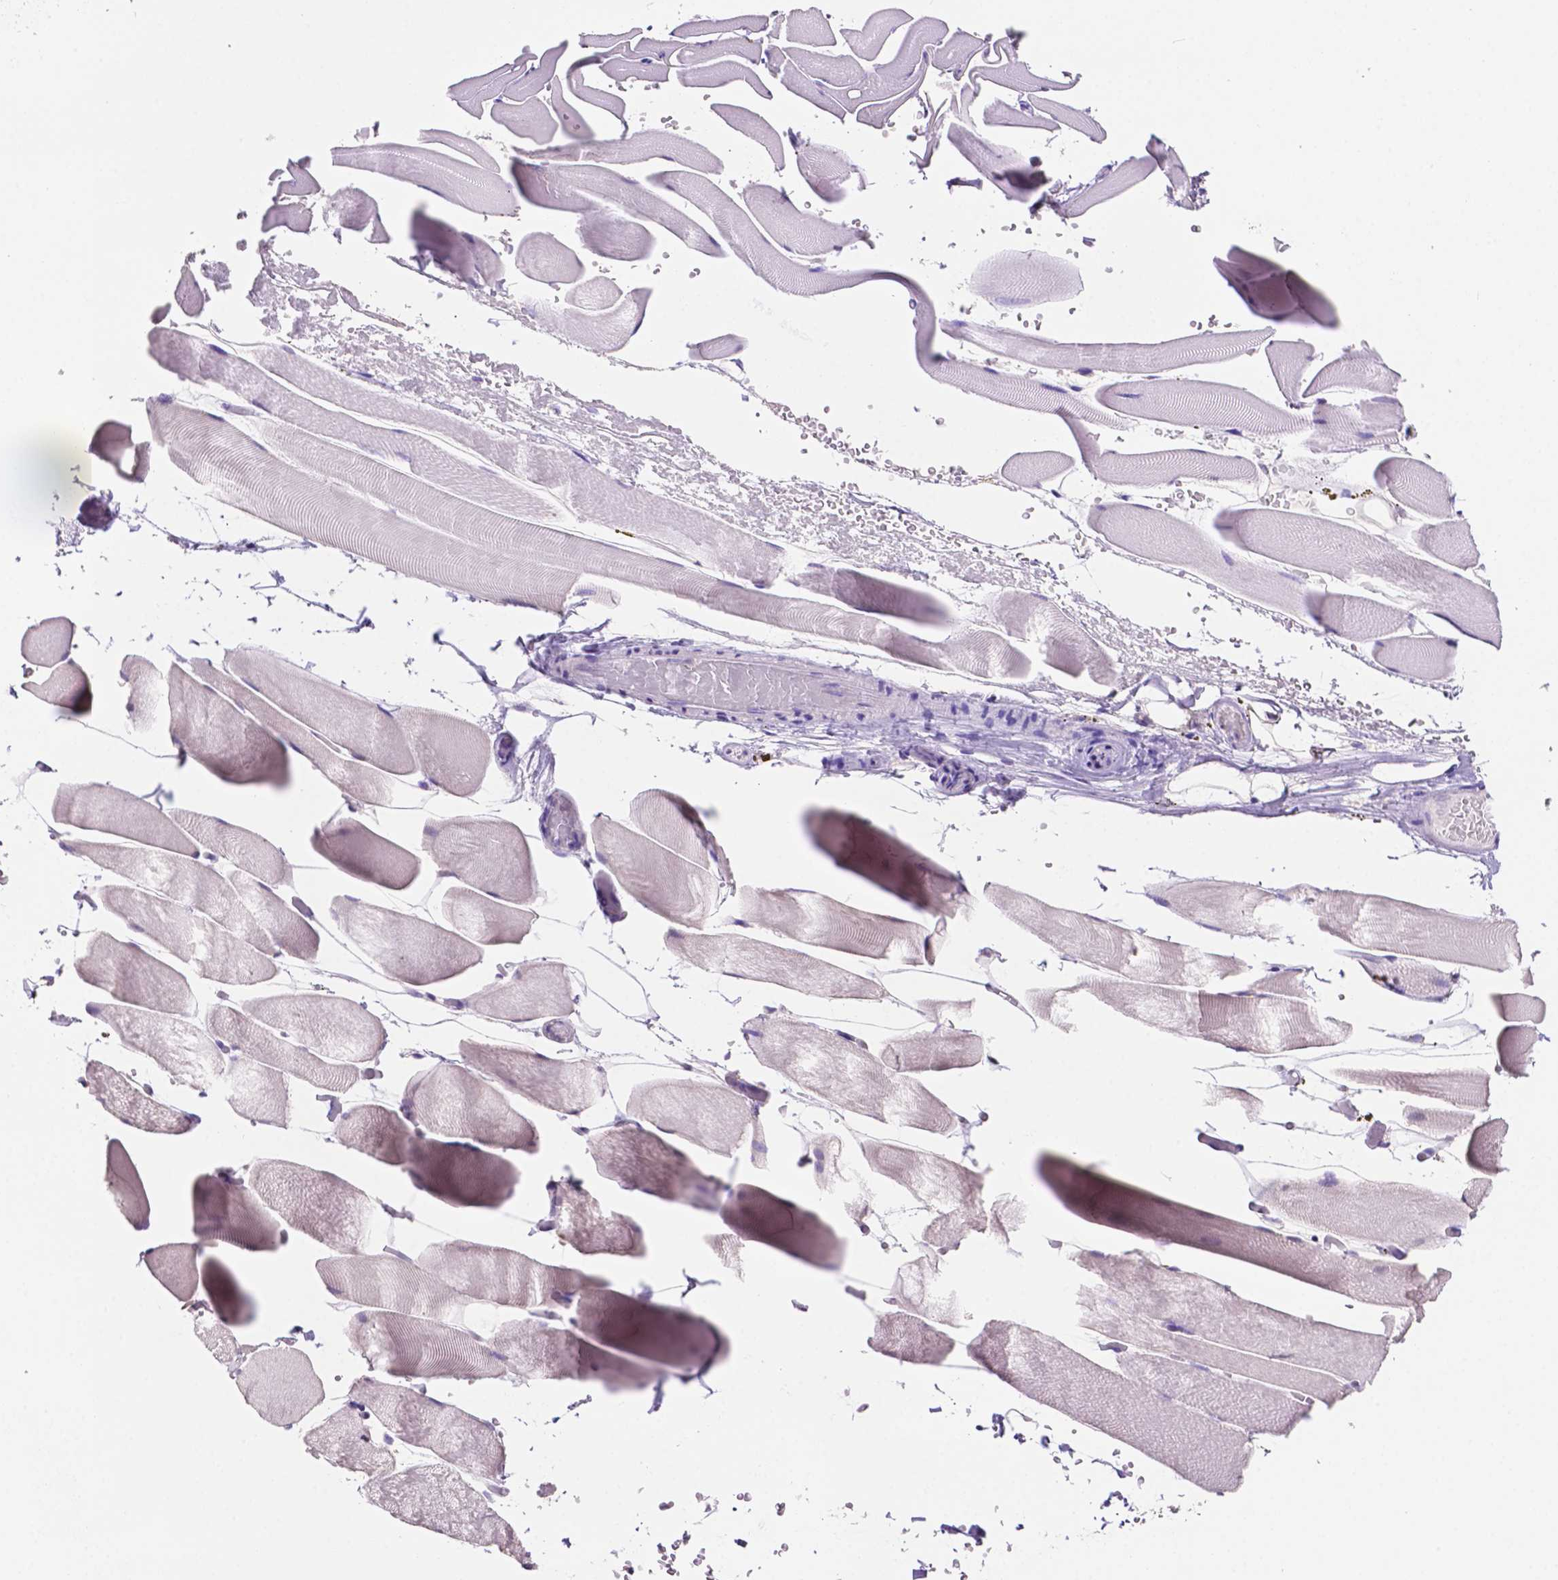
{"staining": {"intensity": "negative", "quantity": "none", "location": "none"}, "tissue": "skeletal muscle", "cell_type": "Myocytes", "image_type": "normal", "snomed": [{"axis": "morphology", "description": "Normal tissue, NOS"}, {"axis": "topography", "description": "Skeletal muscle"}], "caption": "This image is of unremarkable skeletal muscle stained with immunohistochemistry to label a protein in brown with the nuclei are counter-stained blue. There is no positivity in myocytes.", "gene": "PRPS2", "patient": {"sex": "female", "age": 37}}